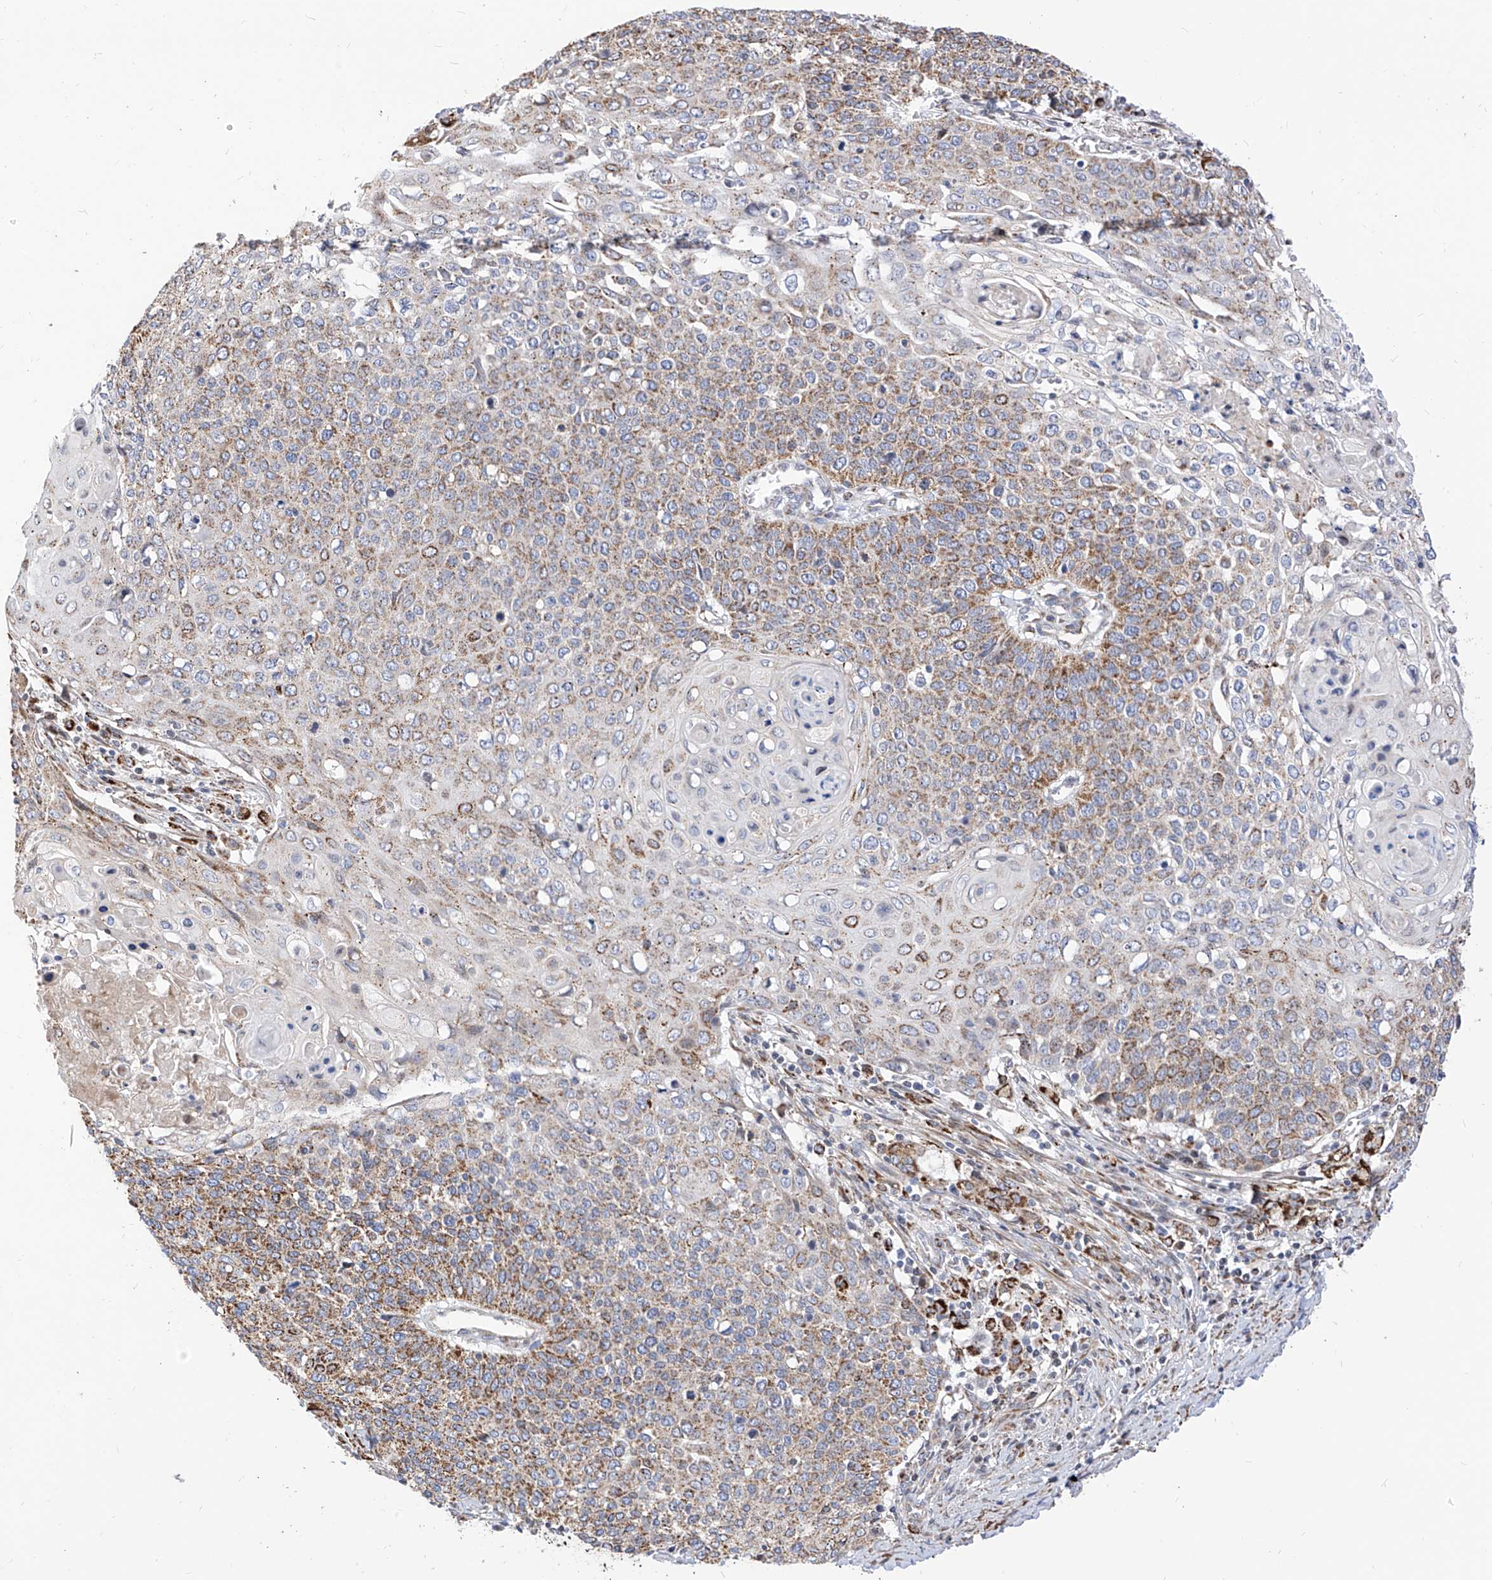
{"staining": {"intensity": "moderate", "quantity": ">75%", "location": "cytoplasmic/membranous"}, "tissue": "cervical cancer", "cell_type": "Tumor cells", "image_type": "cancer", "snomed": [{"axis": "morphology", "description": "Squamous cell carcinoma, NOS"}, {"axis": "topography", "description": "Cervix"}], "caption": "A brown stain shows moderate cytoplasmic/membranous staining of a protein in cervical squamous cell carcinoma tumor cells.", "gene": "TTLL8", "patient": {"sex": "female", "age": 39}}